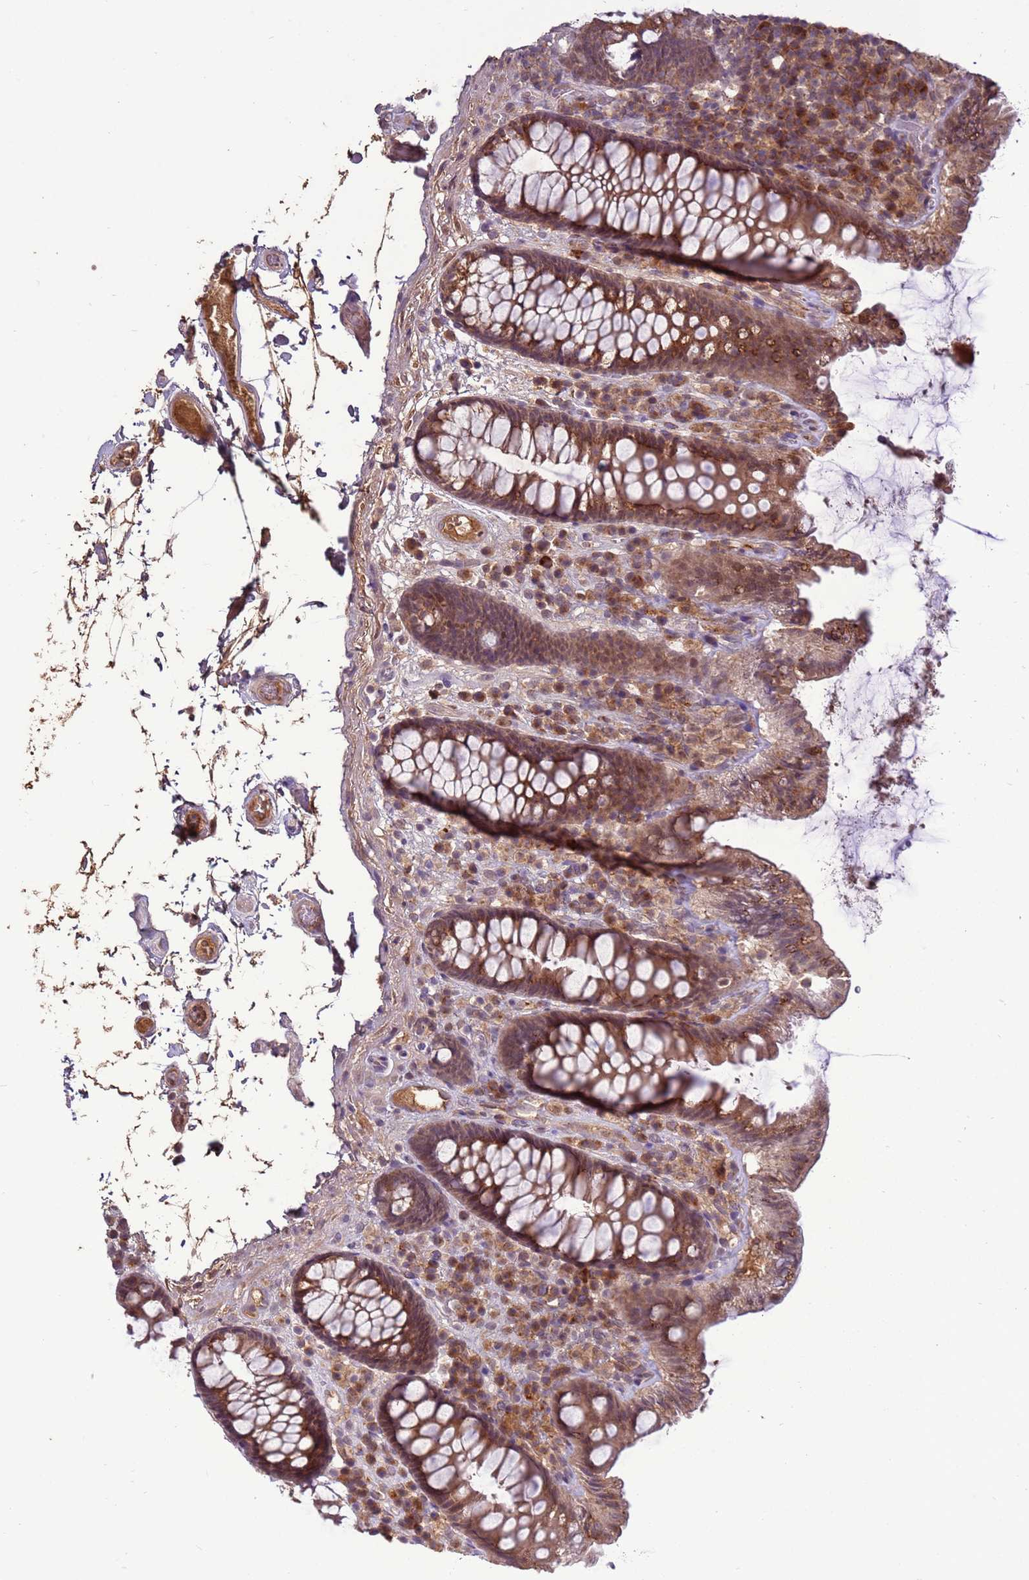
{"staining": {"intensity": "moderate", "quantity": ">75%", "location": "cytoplasmic/membranous"}, "tissue": "colon", "cell_type": "Endothelial cells", "image_type": "normal", "snomed": [{"axis": "morphology", "description": "Normal tissue, NOS"}, {"axis": "topography", "description": "Colon"}], "caption": "Colon stained with immunohistochemistry (IHC) reveals moderate cytoplasmic/membranous expression in approximately >75% of endothelial cells.", "gene": "ZNF624", "patient": {"sex": "male", "age": 84}}